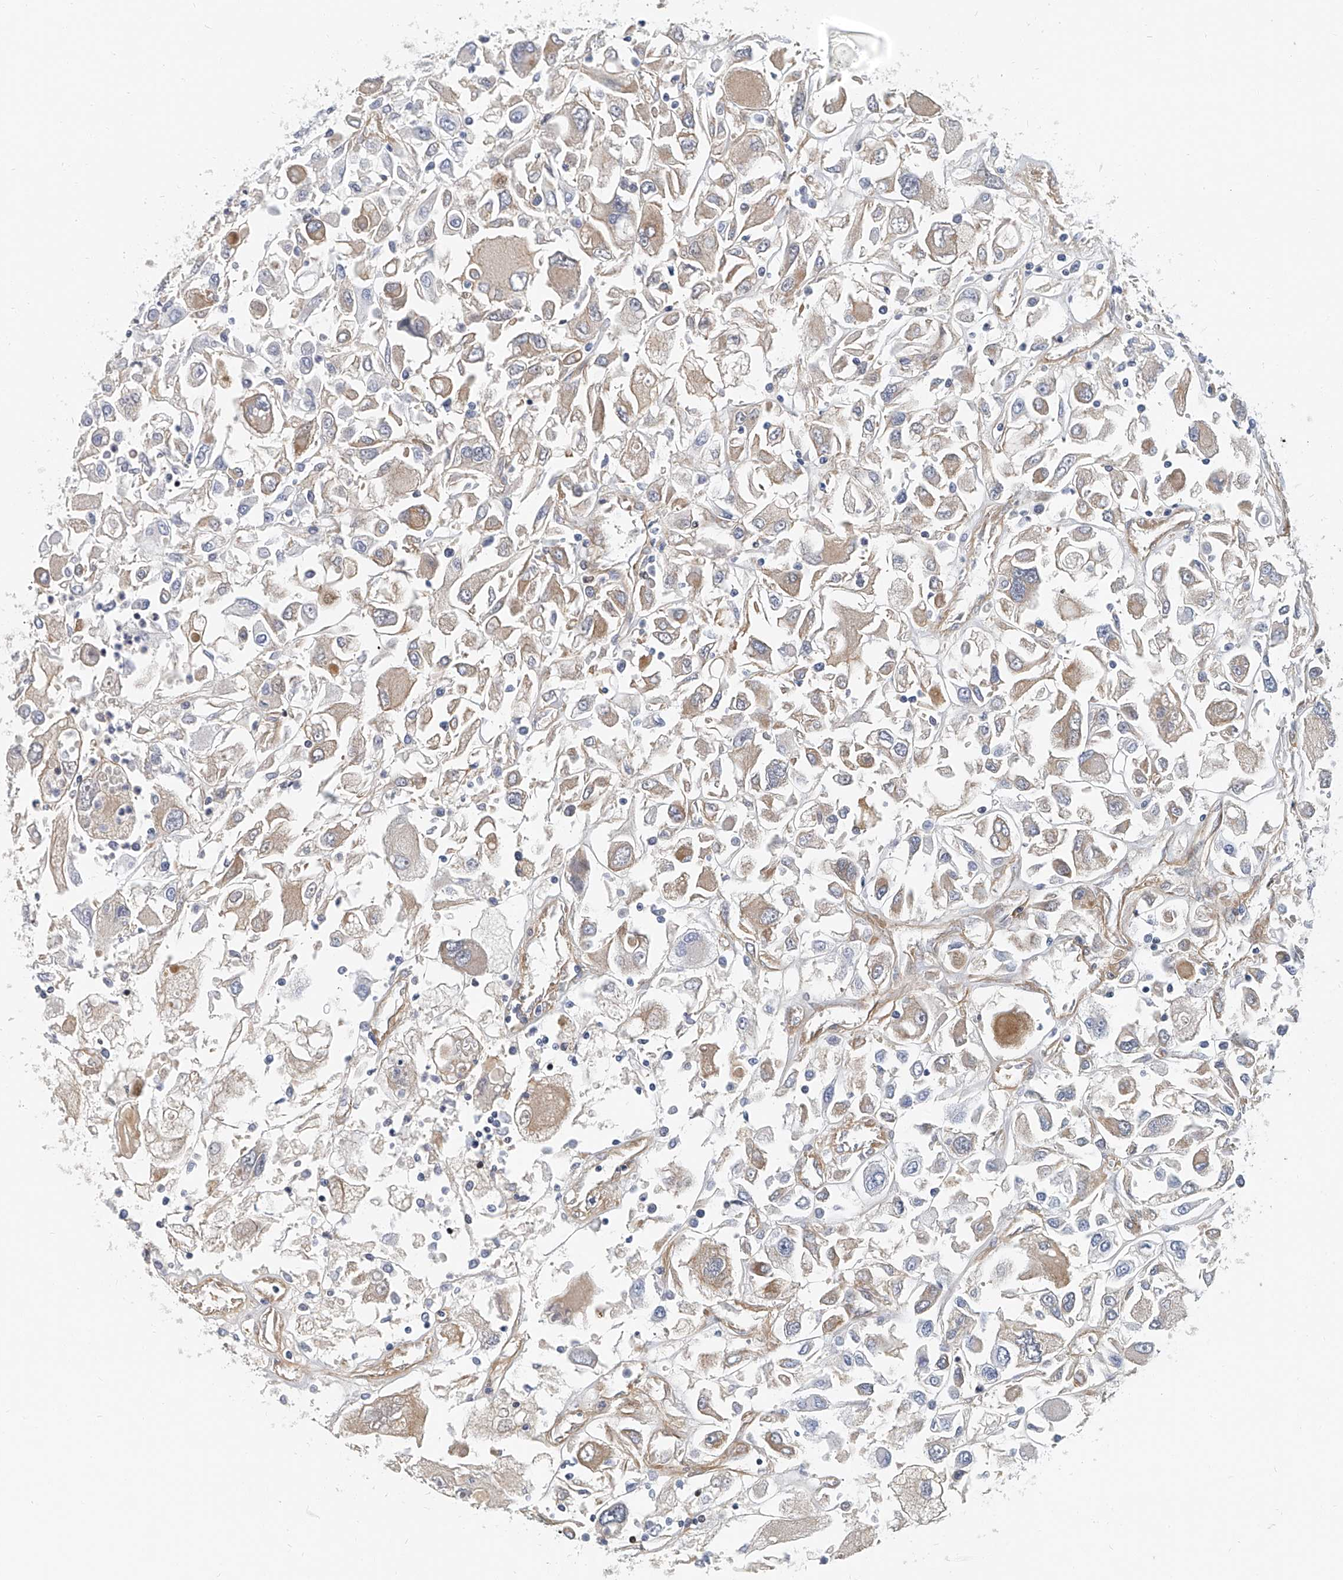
{"staining": {"intensity": "negative", "quantity": "none", "location": "none"}, "tissue": "renal cancer", "cell_type": "Tumor cells", "image_type": "cancer", "snomed": [{"axis": "morphology", "description": "Adenocarcinoma, NOS"}, {"axis": "topography", "description": "Kidney"}], "caption": "IHC micrograph of human renal cancer (adenocarcinoma) stained for a protein (brown), which demonstrates no staining in tumor cells.", "gene": "KIRREL1", "patient": {"sex": "female", "age": 52}}